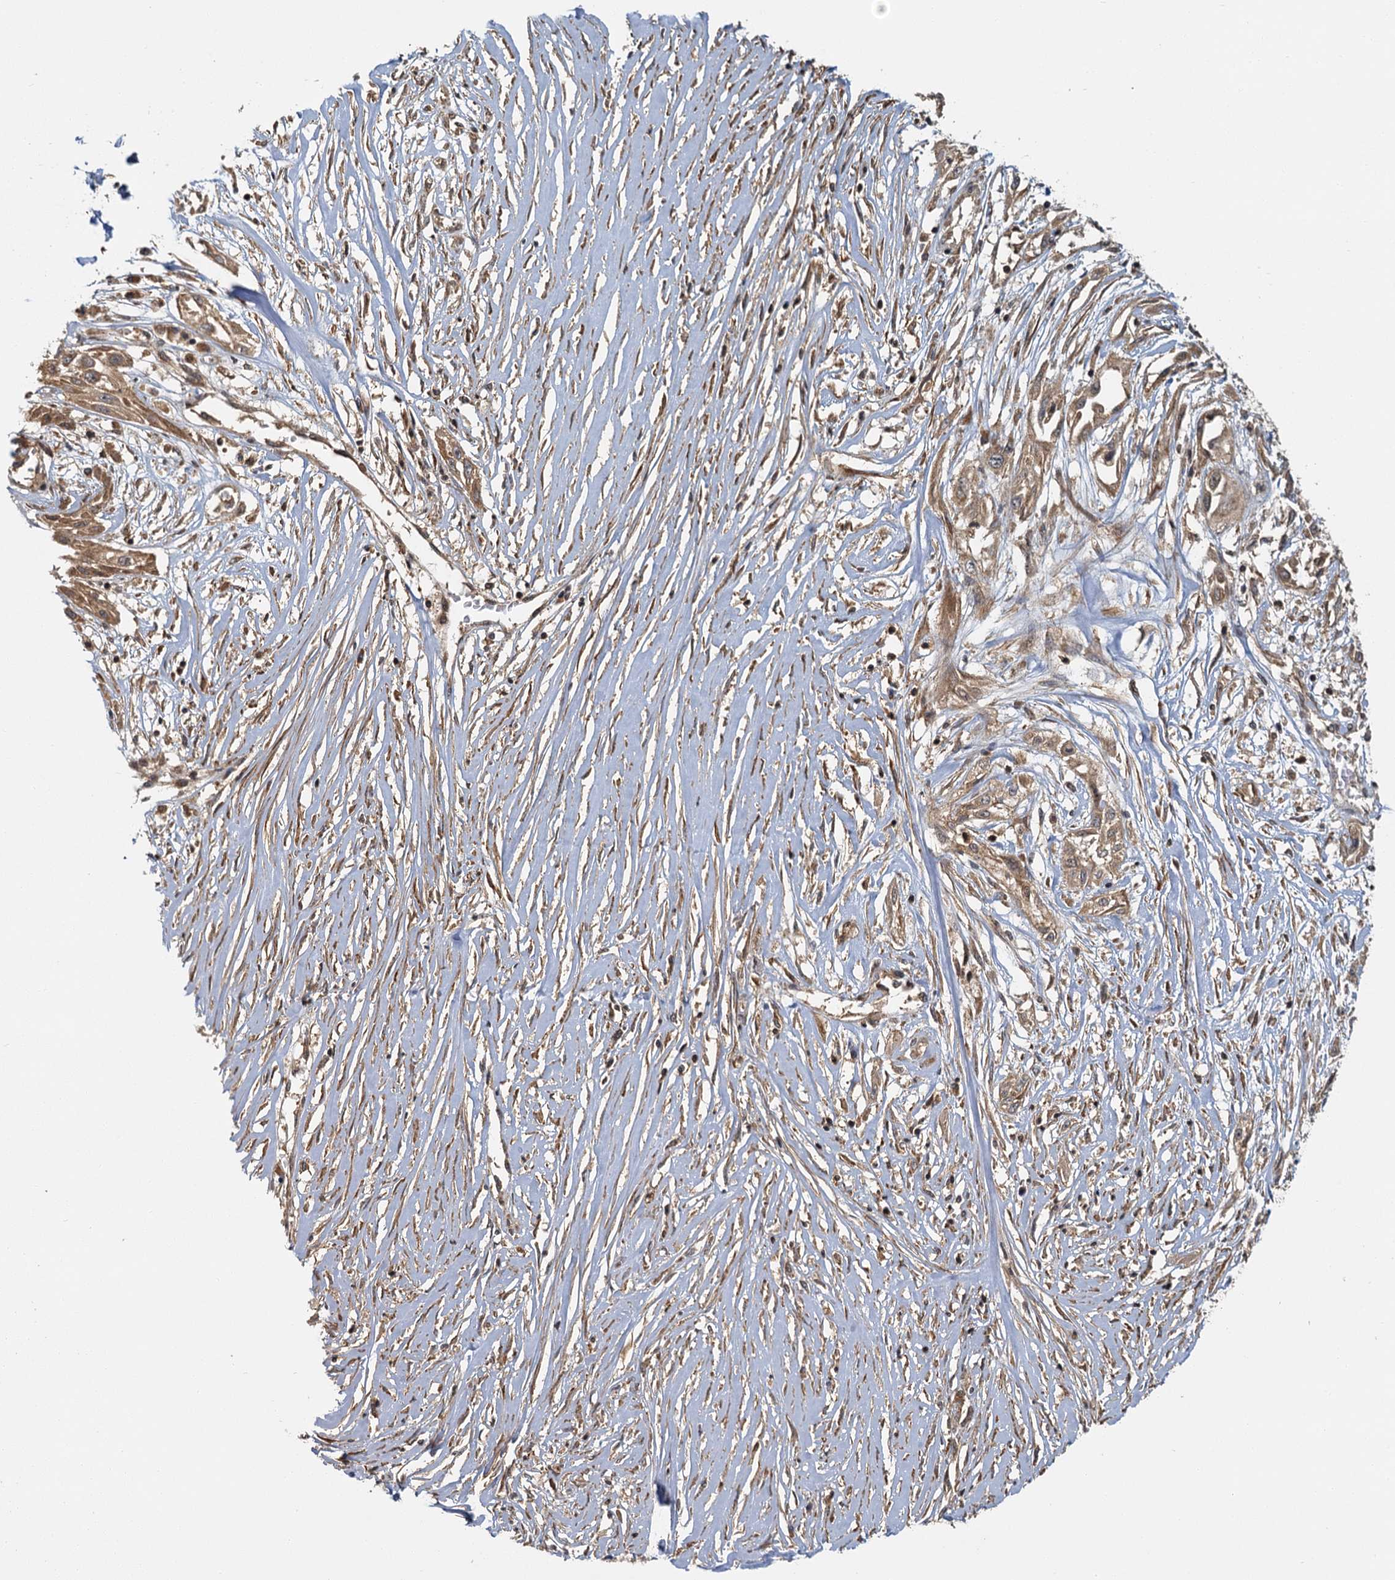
{"staining": {"intensity": "moderate", "quantity": ">75%", "location": "cytoplasmic/membranous"}, "tissue": "skin cancer", "cell_type": "Tumor cells", "image_type": "cancer", "snomed": [{"axis": "morphology", "description": "Squamous cell carcinoma, NOS"}, {"axis": "morphology", "description": "Squamous cell carcinoma, metastatic, NOS"}, {"axis": "topography", "description": "Skin"}, {"axis": "topography", "description": "Lymph node"}], "caption": "A histopathology image of skin cancer stained for a protein demonstrates moderate cytoplasmic/membranous brown staining in tumor cells.", "gene": "ZNF549", "patient": {"sex": "male", "age": 75}}